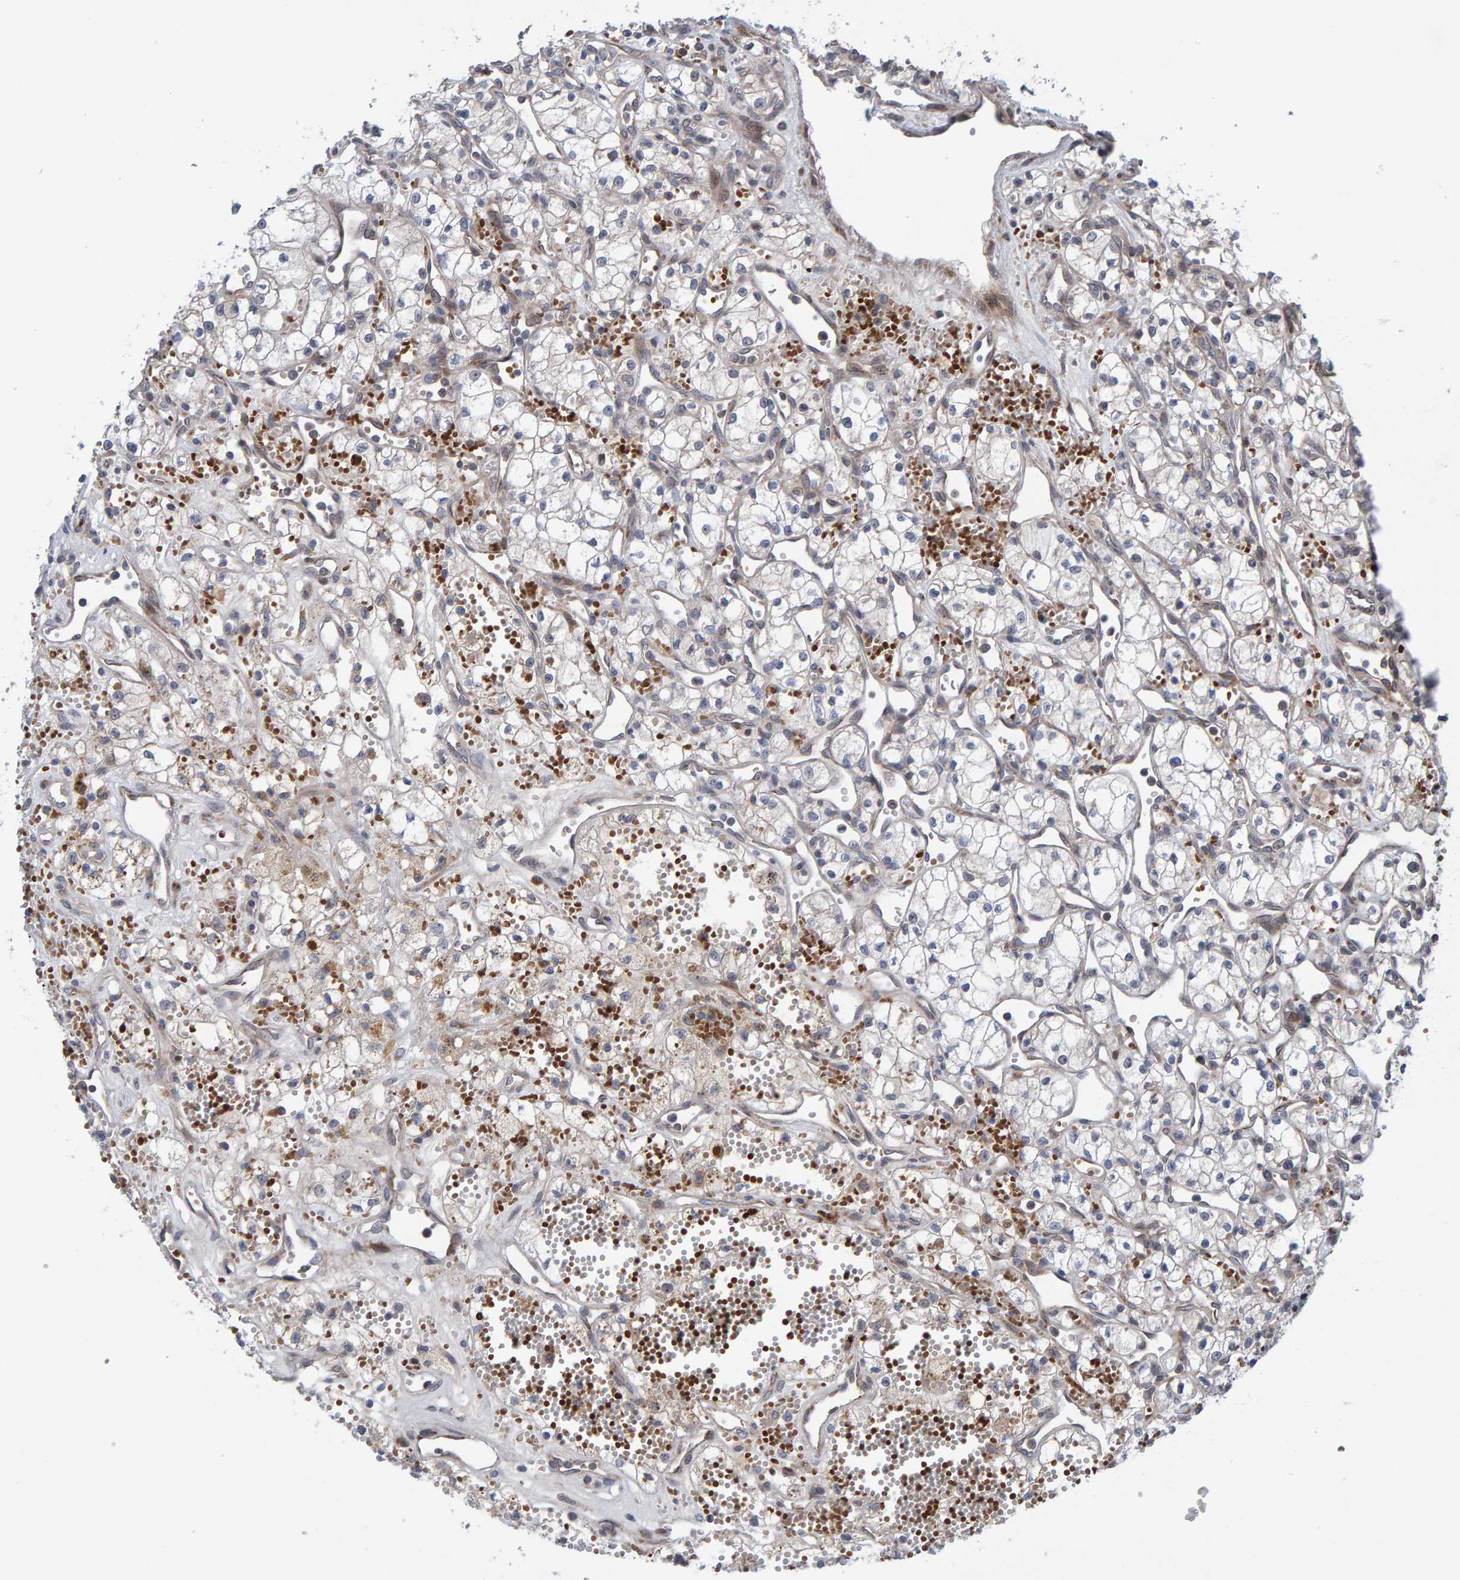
{"staining": {"intensity": "negative", "quantity": "none", "location": "none"}, "tissue": "renal cancer", "cell_type": "Tumor cells", "image_type": "cancer", "snomed": [{"axis": "morphology", "description": "Adenocarcinoma, NOS"}, {"axis": "topography", "description": "Kidney"}], "caption": "Protein analysis of renal cancer (adenocarcinoma) reveals no significant staining in tumor cells.", "gene": "MFSD6L", "patient": {"sex": "male", "age": 59}}